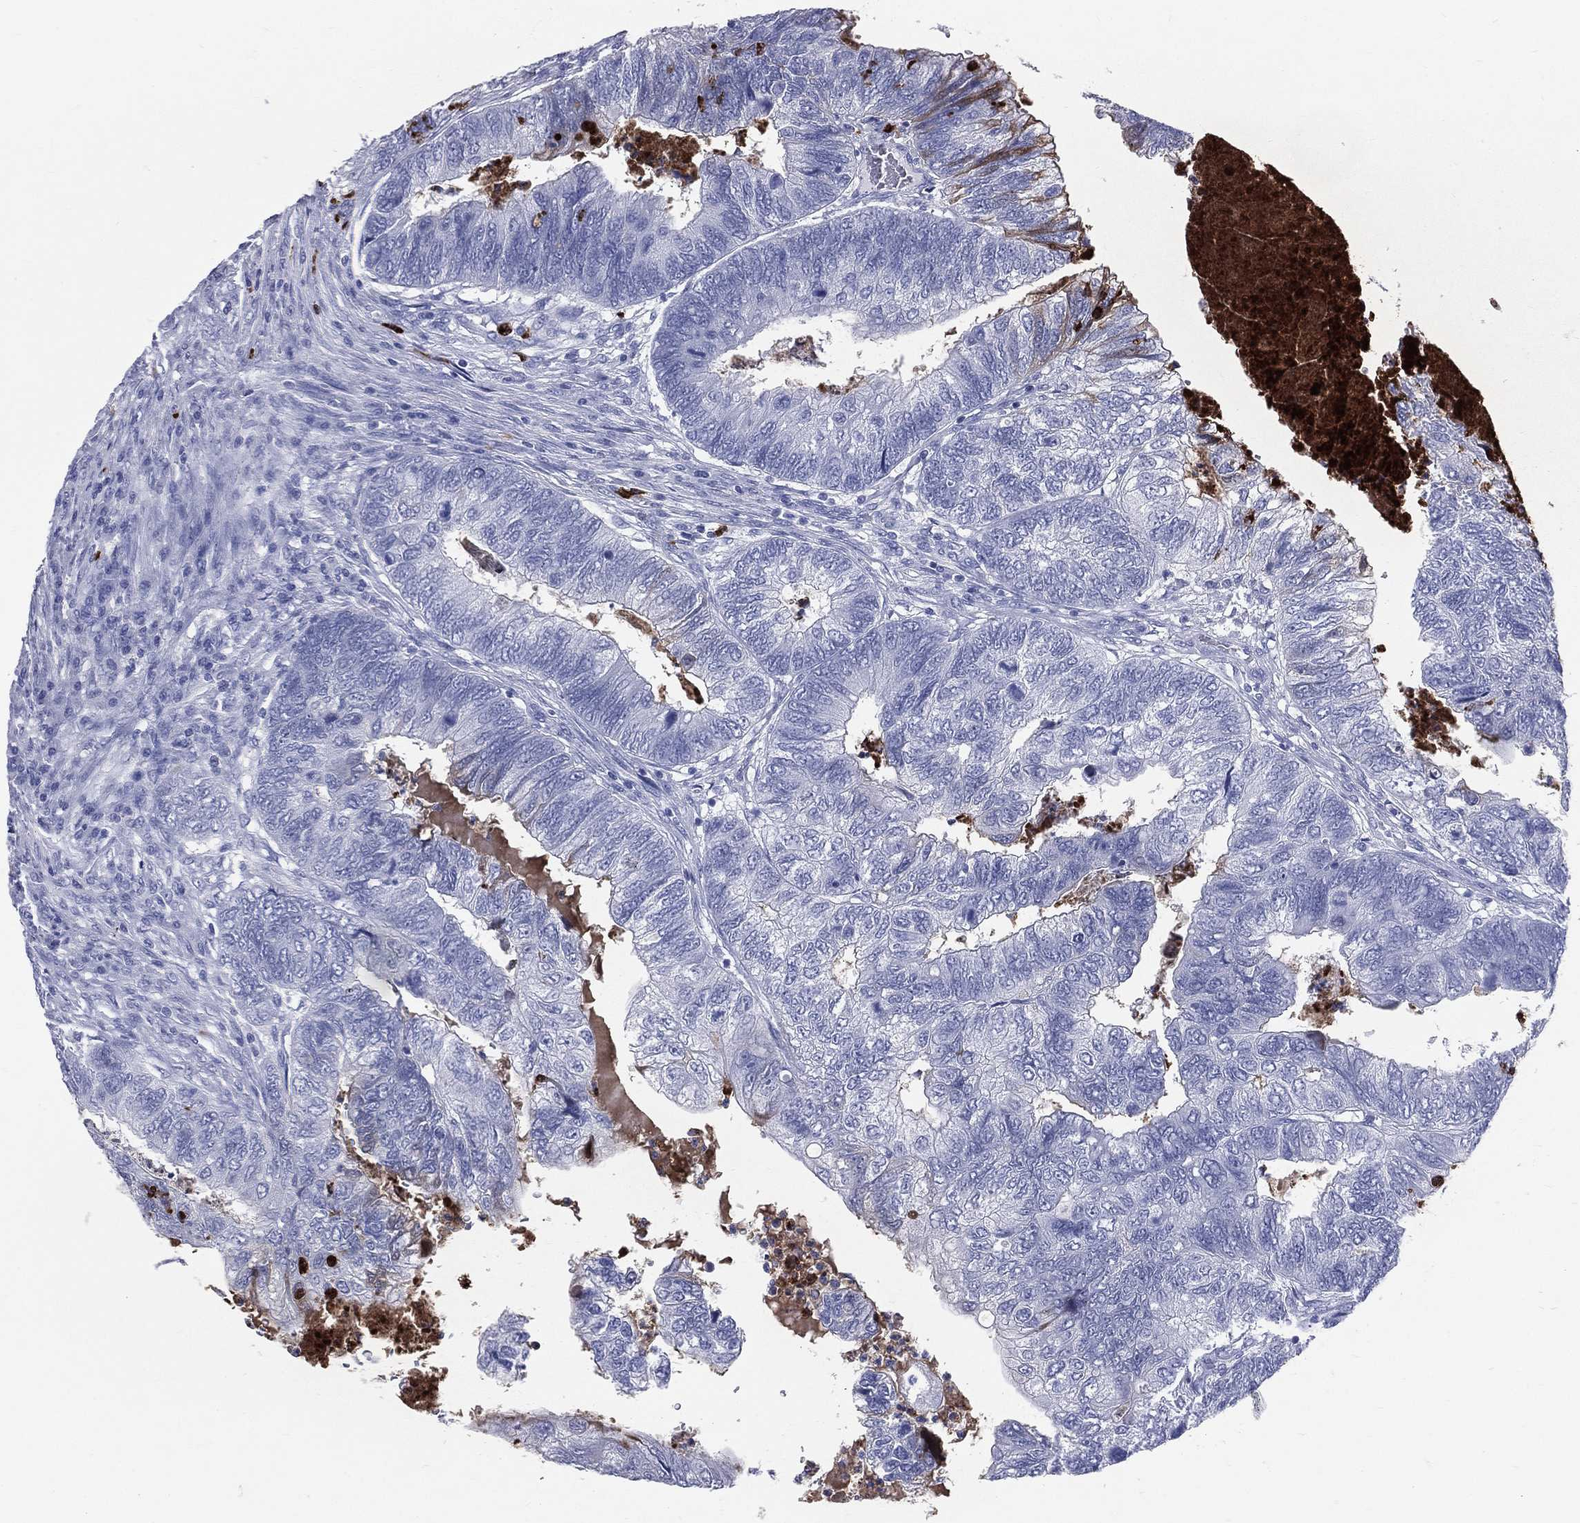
{"staining": {"intensity": "negative", "quantity": "none", "location": "none"}, "tissue": "colorectal cancer", "cell_type": "Tumor cells", "image_type": "cancer", "snomed": [{"axis": "morphology", "description": "Adenocarcinoma, NOS"}, {"axis": "topography", "description": "Colon"}], "caption": "Colorectal cancer was stained to show a protein in brown. There is no significant expression in tumor cells.", "gene": "PGLYRP1", "patient": {"sex": "female", "age": 67}}